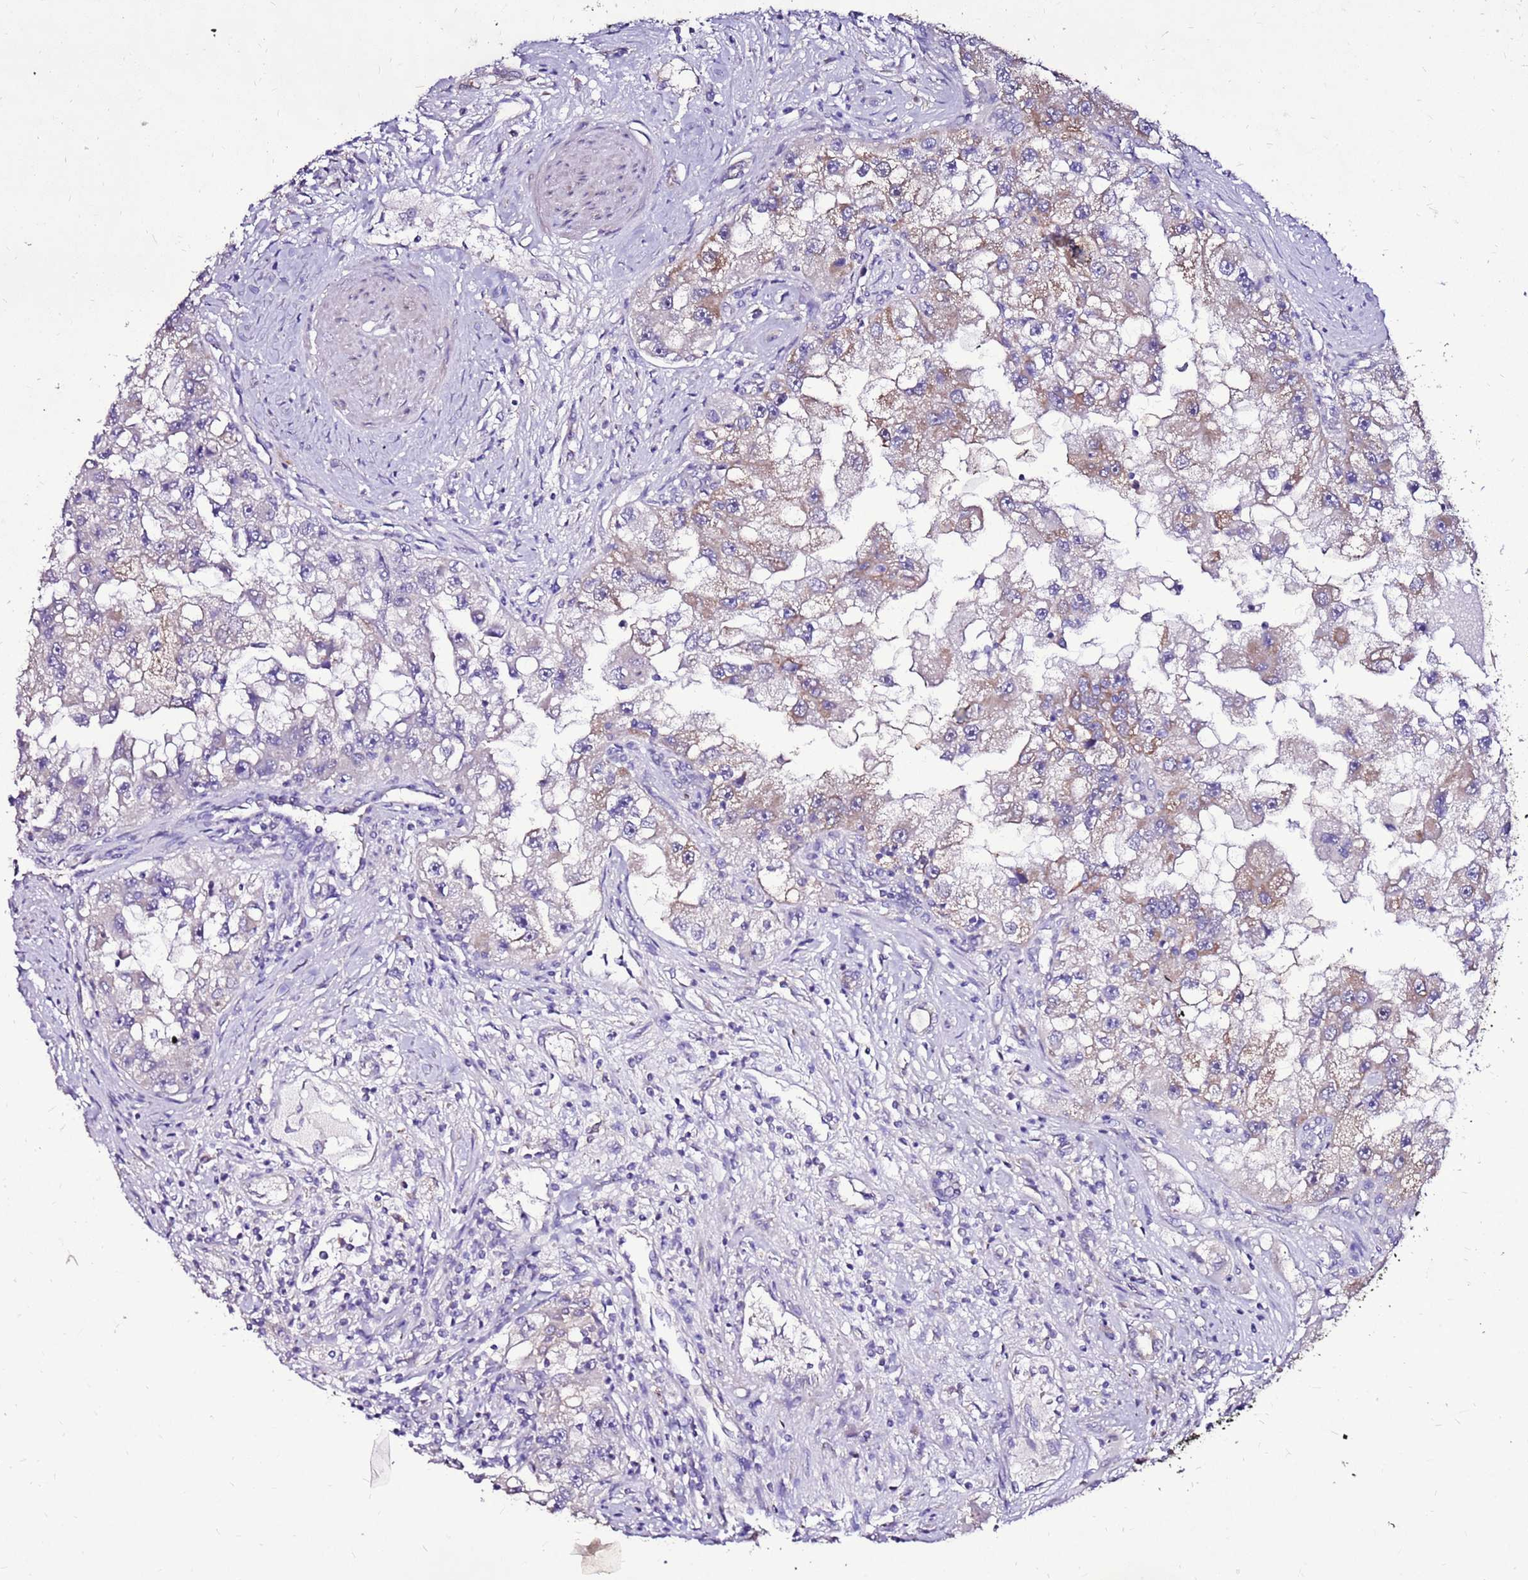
{"staining": {"intensity": "weak", "quantity": "<25%", "location": "cytoplasmic/membranous"}, "tissue": "renal cancer", "cell_type": "Tumor cells", "image_type": "cancer", "snomed": [{"axis": "morphology", "description": "Adenocarcinoma, NOS"}, {"axis": "topography", "description": "Kidney"}], "caption": "This is a micrograph of IHC staining of renal cancer (adenocarcinoma), which shows no staining in tumor cells. (DAB (3,3'-diaminobenzidine) immunohistochemistry visualized using brightfield microscopy, high magnification).", "gene": "TMEM106C", "patient": {"sex": "male", "age": 63}}